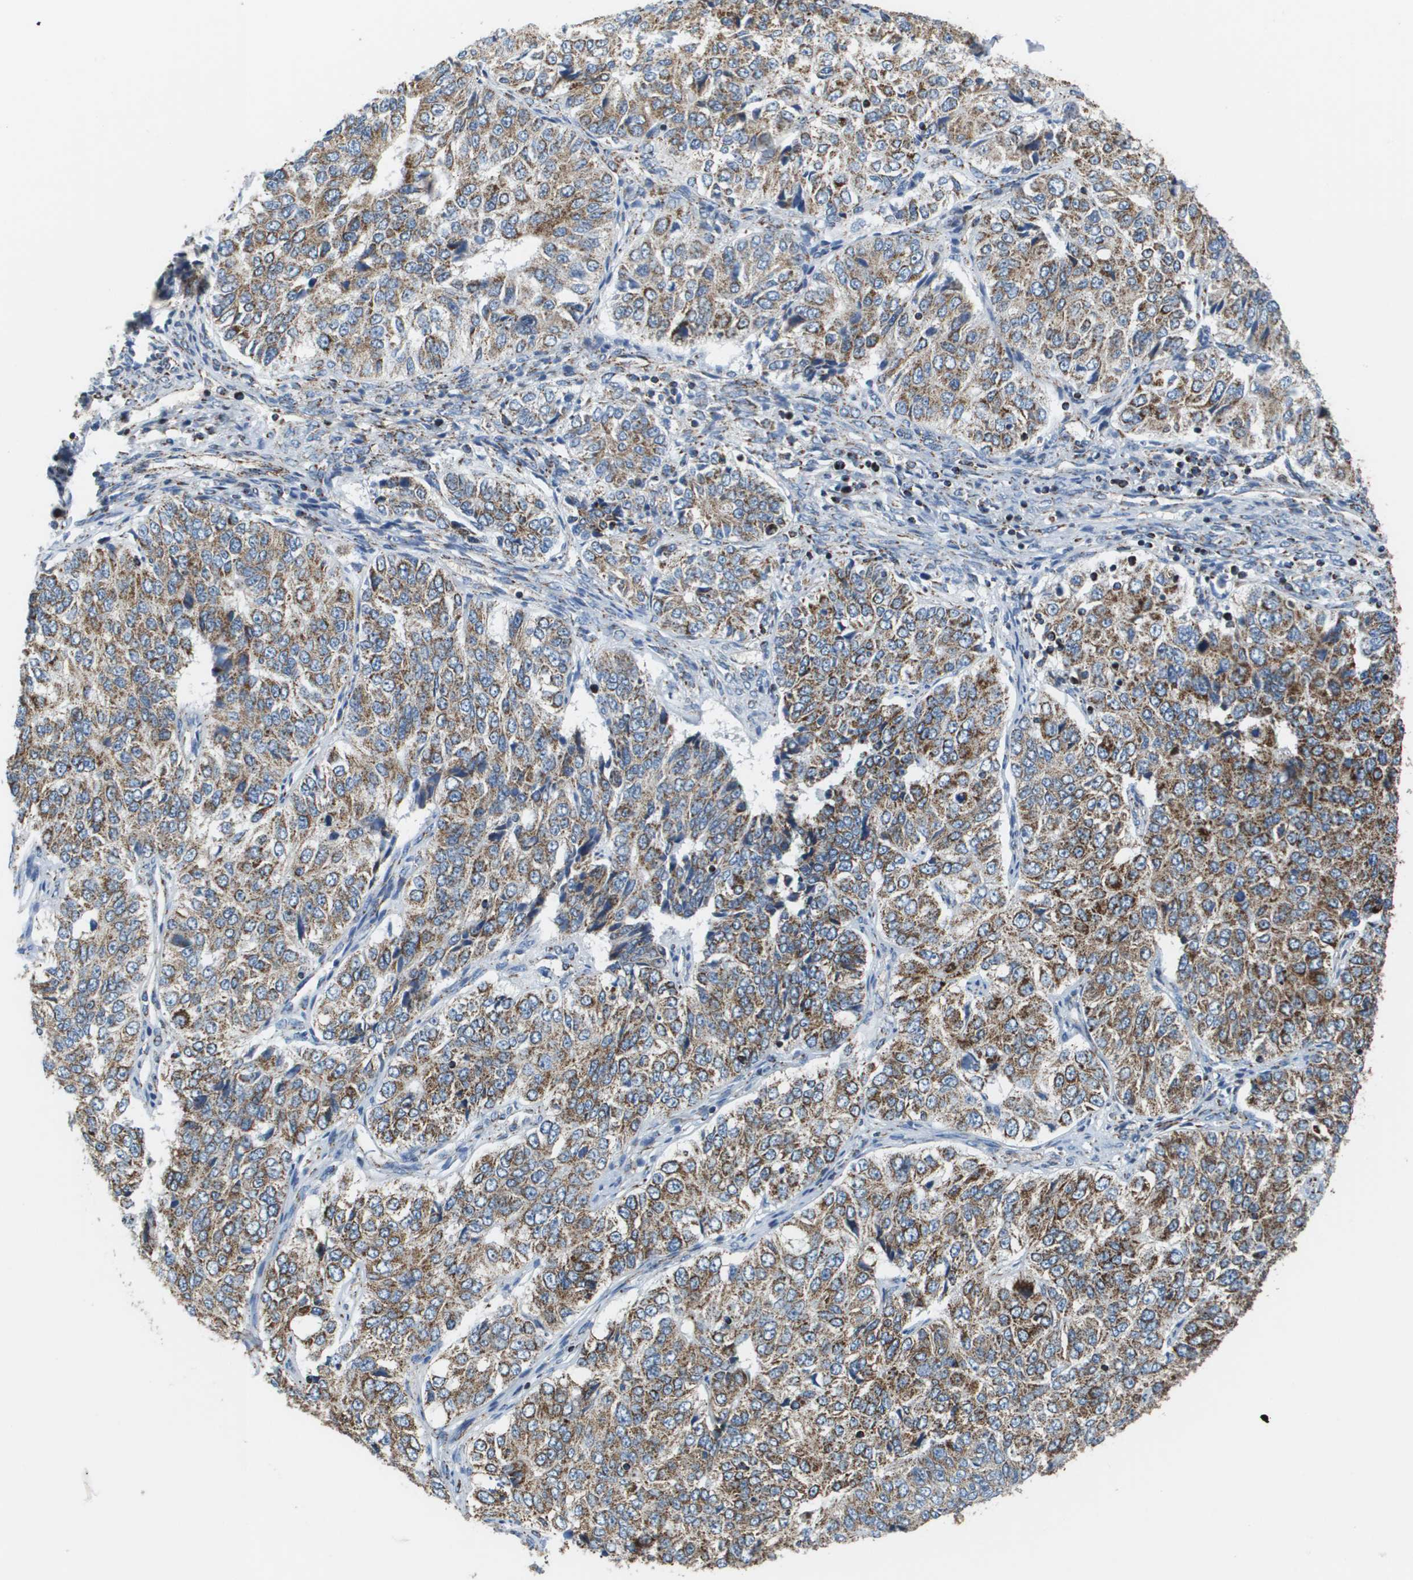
{"staining": {"intensity": "moderate", "quantity": ">75%", "location": "cytoplasmic/membranous"}, "tissue": "ovarian cancer", "cell_type": "Tumor cells", "image_type": "cancer", "snomed": [{"axis": "morphology", "description": "Carcinoma, endometroid"}, {"axis": "topography", "description": "Ovary"}], "caption": "Immunohistochemistry image of neoplastic tissue: human ovarian cancer (endometroid carcinoma) stained using immunohistochemistry shows medium levels of moderate protein expression localized specifically in the cytoplasmic/membranous of tumor cells, appearing as a cytoplasmic/membranous brown color.", "gene": "ATP5F1B", "patient": {"sex": "female", "age": 51}}